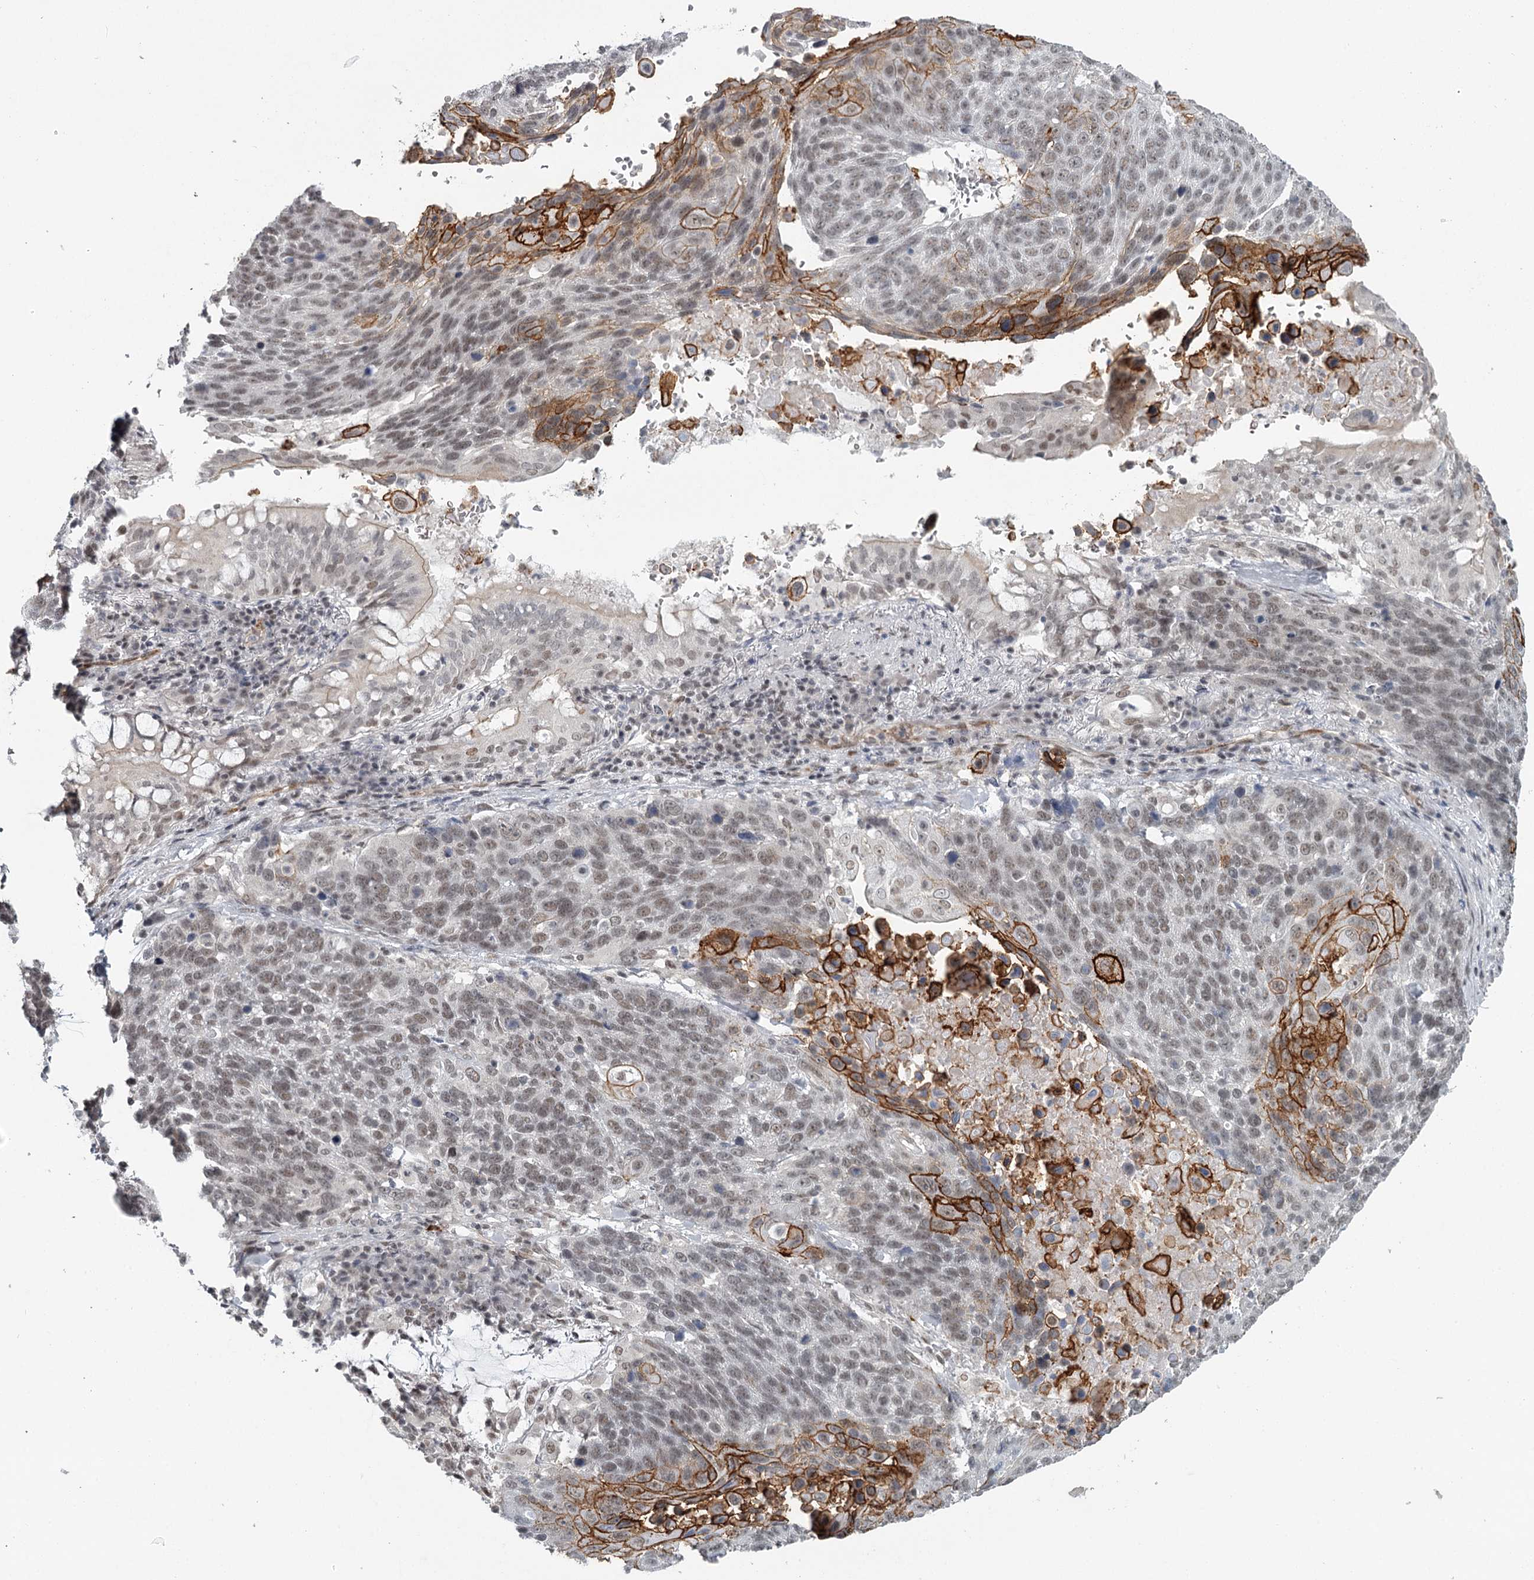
{"staining": {"intensity": "moderate", "quantity": ">75%", "location": "nuclear"}, "tissue": "lung cancer", "cell_type": "Tumor cells", "image_type": "cancer", "snomed": [{"axis": "morphology", "description": "Squamous cell carcinoma, NOS"}, {"axis": "topography", "description": "Lung"}], "caption": "High-magnification brightfield microscopy of squamous cell carcinoma (lung) stained with DAB (brown) and counterstained with hematoxylin (blue). tumor cells exhibit moderate nuclear positivity is seen in about>75% of cells. The protein of interest is shown in brown color, while the nuclei are stained blue.", "gene": "FAM13C", "patient": {"sex": "male", "age": 66}}